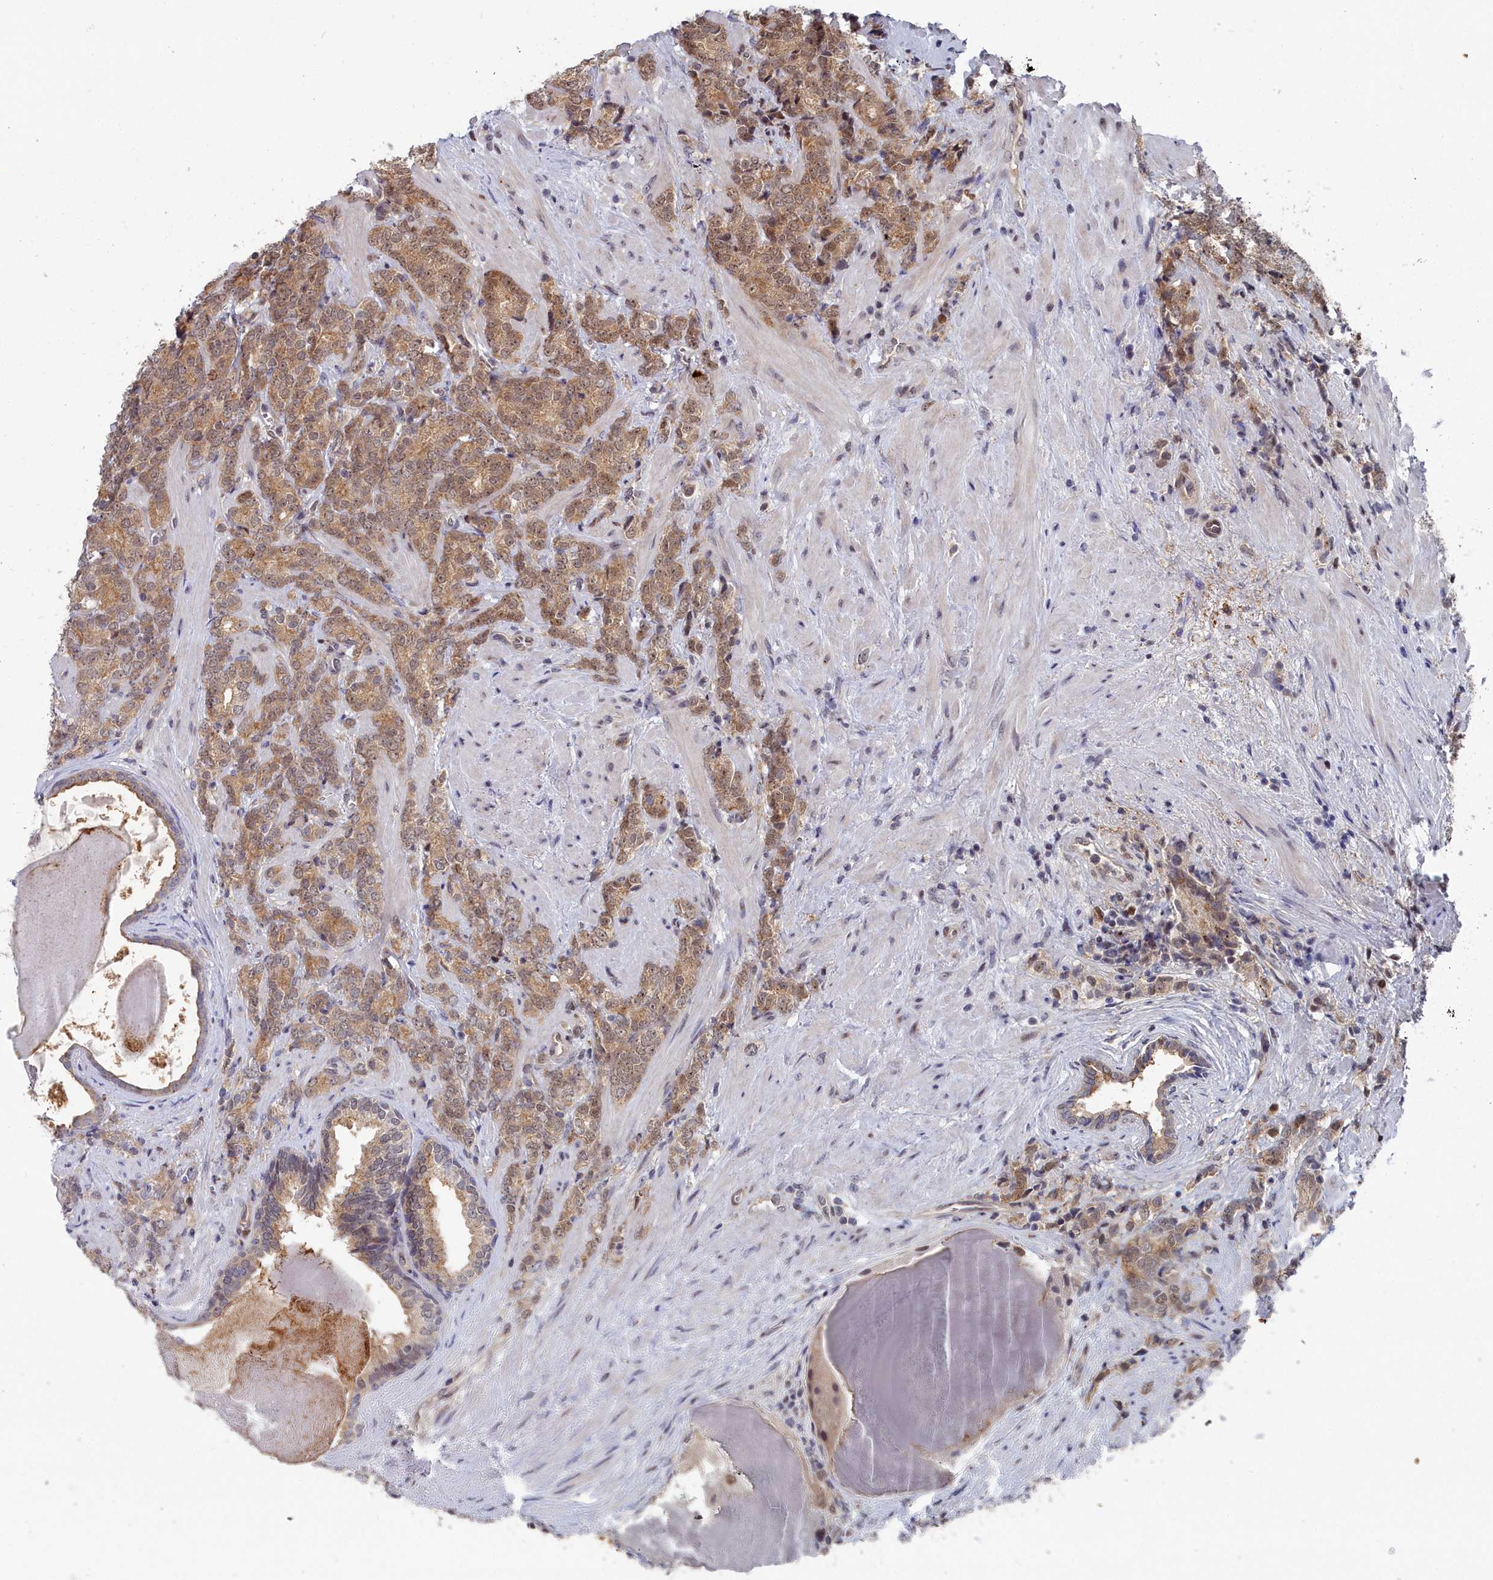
{"staining": {"intensity": "moderate", "quantity": ">75%", "location": "cytoplasmic/membranous"}, "tissue": "prostate cancer", "cell_type": "Tumor cells", "image_type": "cancer", "snomed": [{"axis": "morphology", "description": "Adenocarcinoma, High grade"}, {"axis": "topography", "description": "Prostate"}], "caption": "Prostate cancer tissue demonstrates moderate cytoplasmic/membranous expression in about >75% of tumor cells", "gene": "RPS27A", "patient": {"sex": "male", "age": 64}}